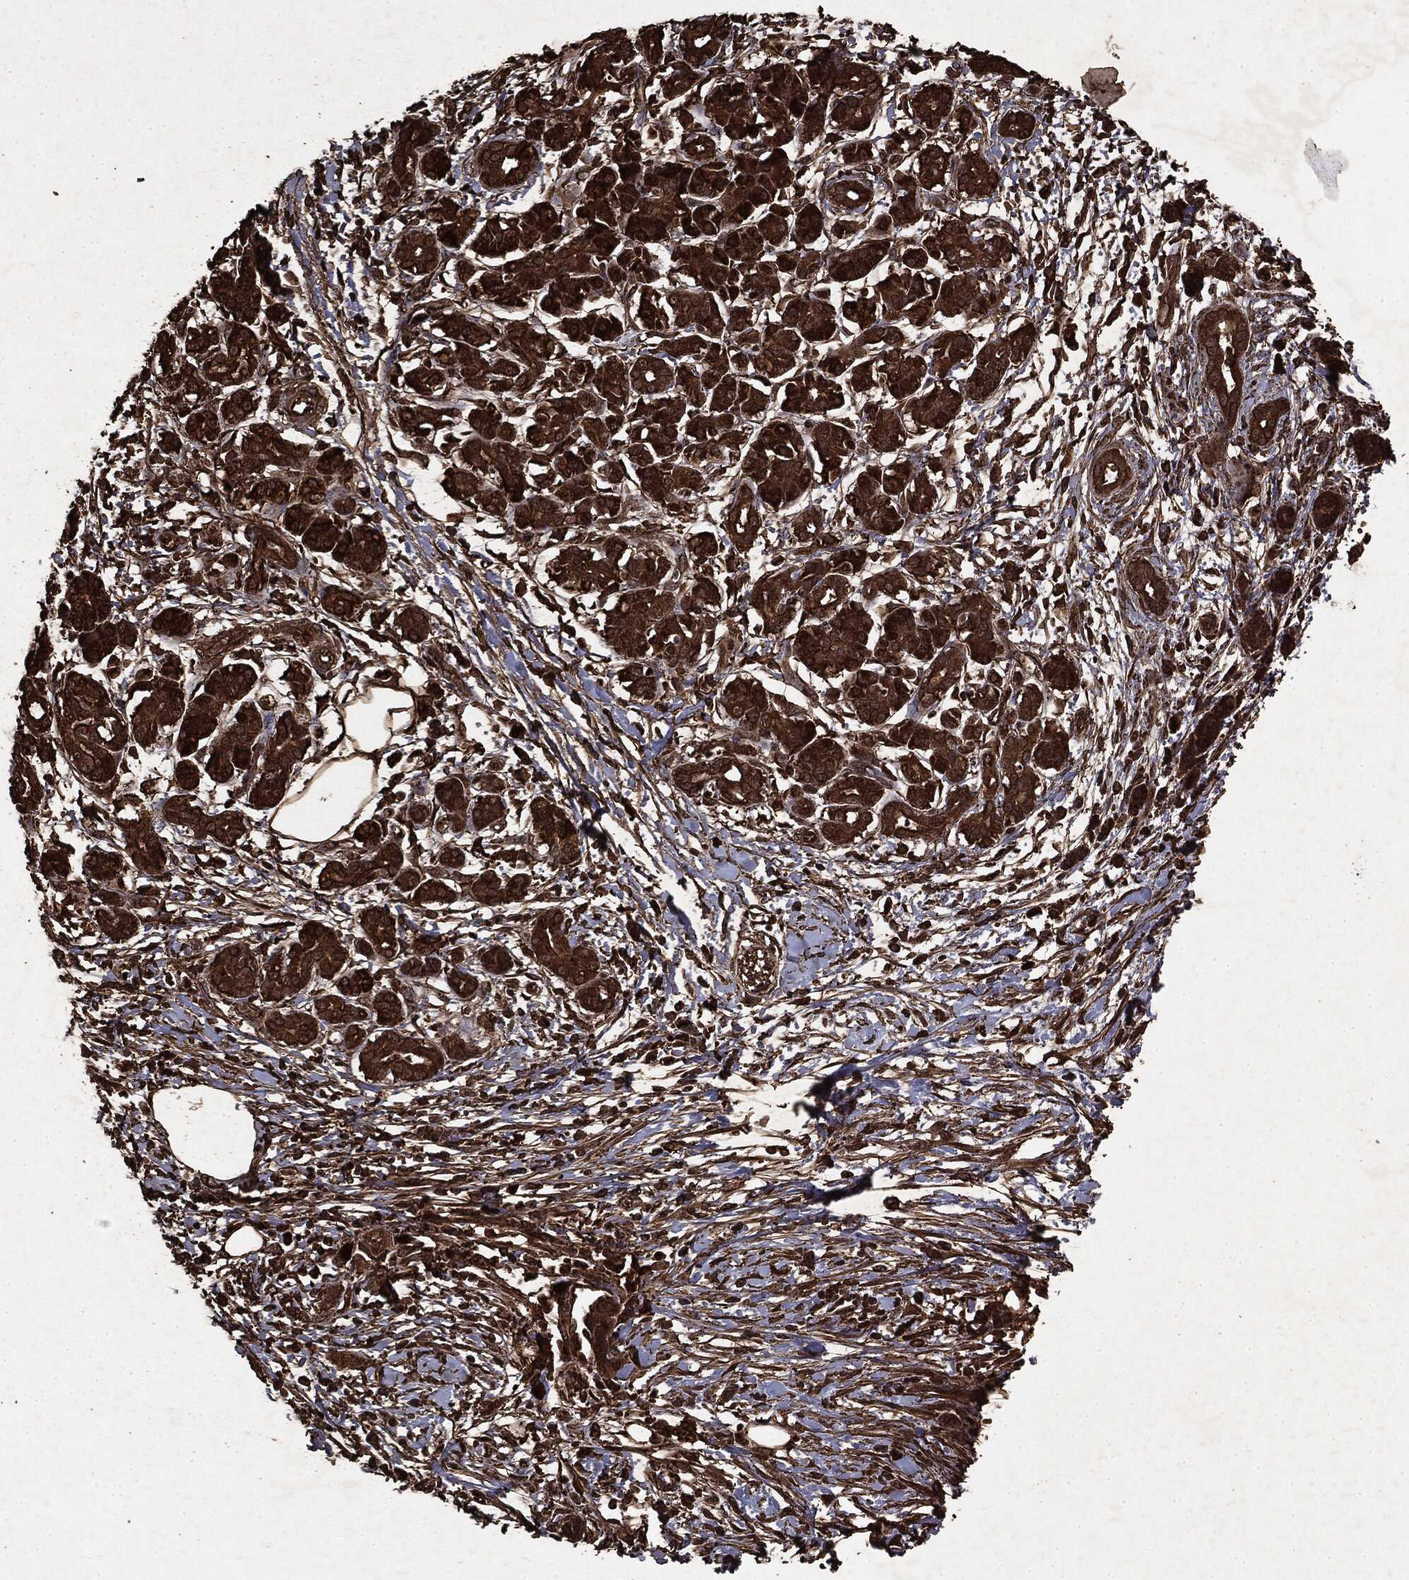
{"staining": {"intensity": "strong", "quantity": ">75%", "location": "cytoplasmic/membranous"}, "tissue": "pancreatic cancer", "cell_type": "Tumor cells", "image_type": "cancer", "snomed": [{"axis": "morphology", "description": "Adenocarcinoma, NOS"}, {"axis": "topography", "description": "Pancreas"}], "caption": "High-power microscopy captured an IHC image of adenocarcinoma (pancreatic), revealing strong cytoplasmic/membranous positivity in about >75% of tumor cells.", "gene": "ARAF", "patient": {"sex": "male", "age": 72}}